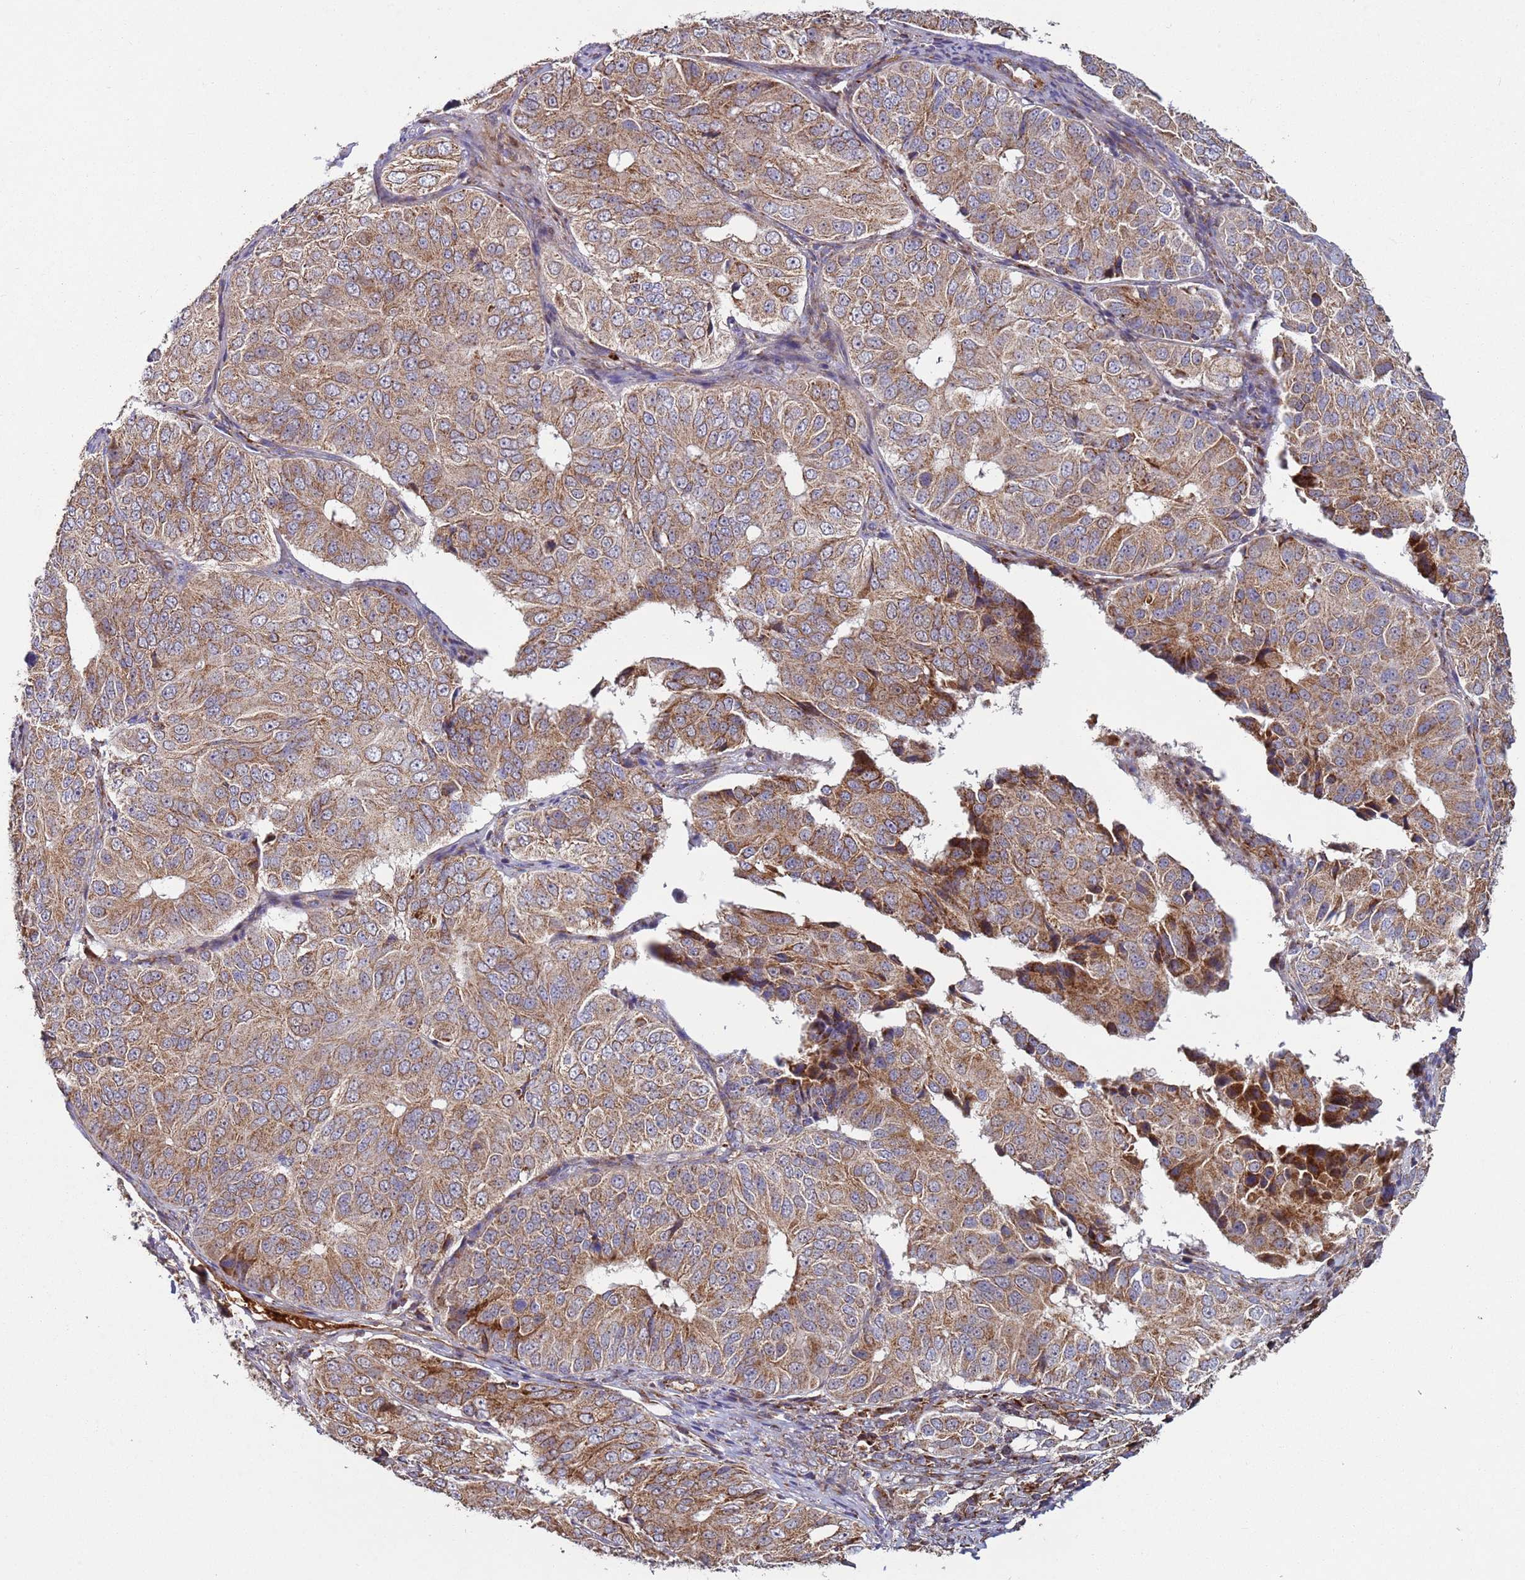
{"staining": {"intensity": "moderate", "quantity": ">75%", "location": "cytoplasmic/membranous"}, "tissue": "ovarian cancer", "cell_type": "Tumor cells", "image_type": "cancer", "snomed": [{"axis": "morphology", "description": "Carcinoma, endometroid"}, {"axis": "topography", "description": "Ovary"}], "caption": "The image shows a brown stain indicating the presence of a protein in the cytoplasmic/membranous of tumor cells in ovarian cancer.", "gene": "FBXO33", "patient": {"sex": "female", "age": 51}}